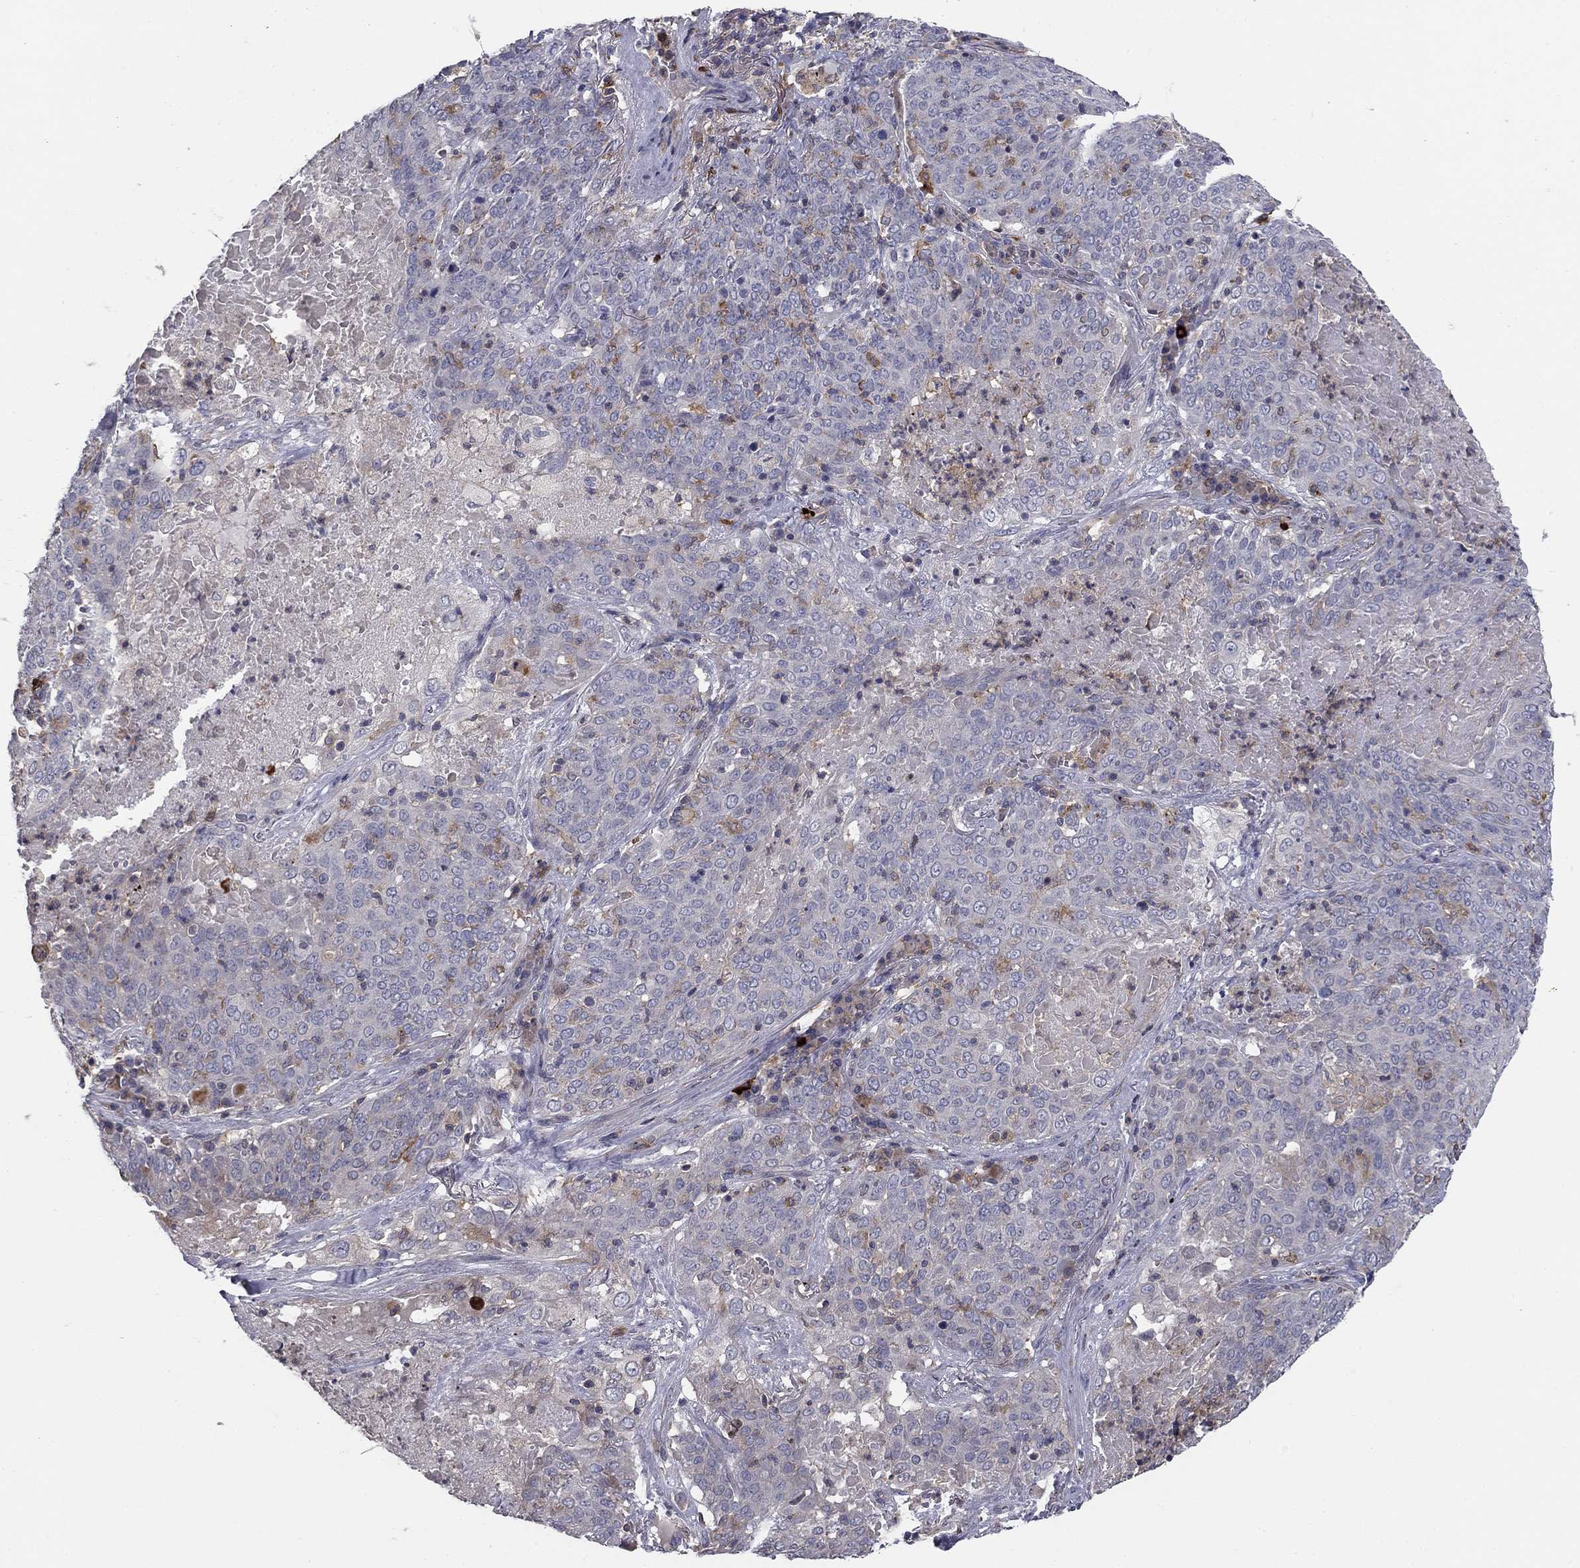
{"staining": {"intensity": "negative", "quantity": "none", "location": "none"}, "tissue": "lung cancer", "cell_type": "Tumor cells", "image_type": "cancer", "snomed": [{"axis": "morphology", "description": "Squamous cell carcinoma, NOS"}, {"axis": "topography", "description": "Lung"}], "caption": "Image shows no significant protein expression in tumor cells of squamous cell carcinoma (lung).", "gene": "PLCB2", "patient": {"sex": "male", "age": 82}}